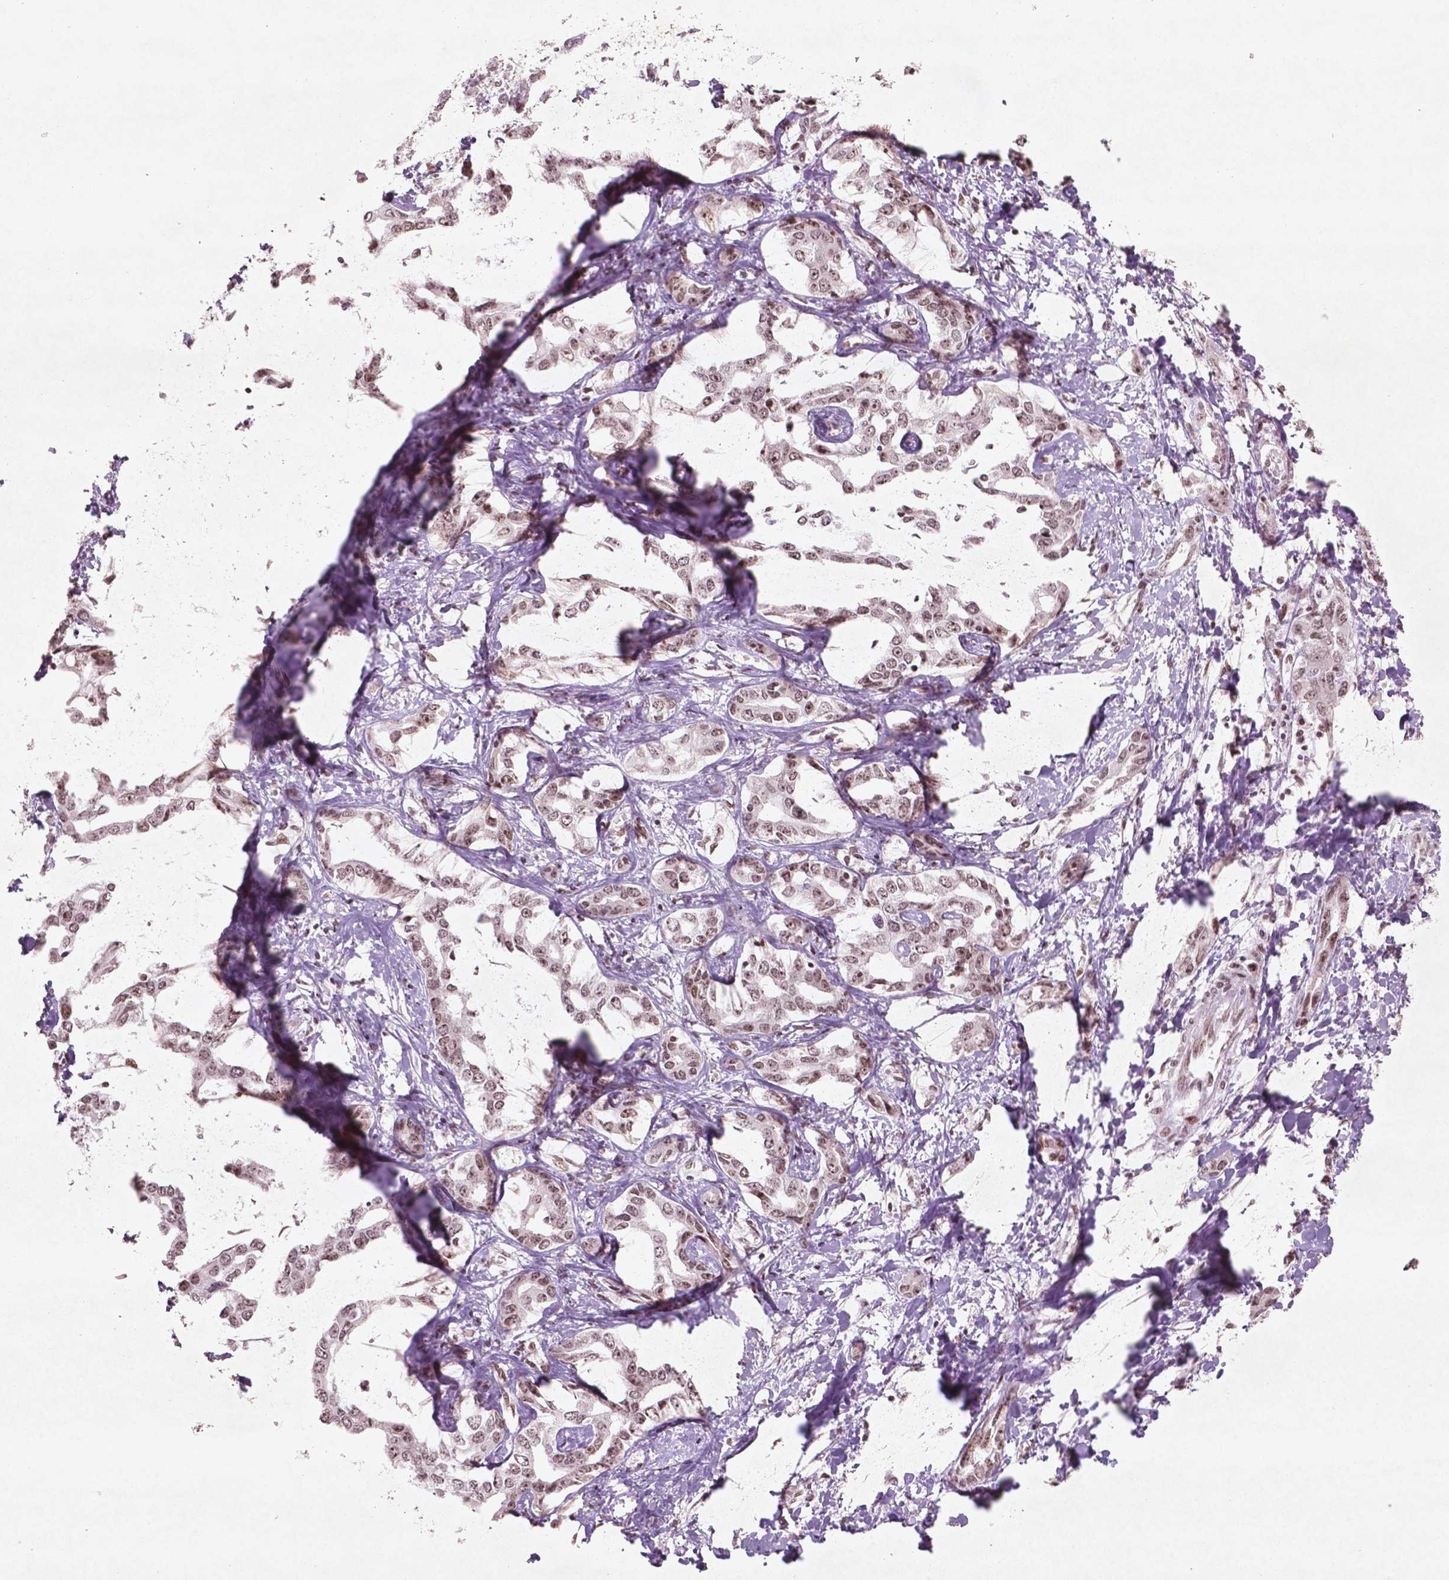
{"staining": {"intensity": "moderate", "quantity": ">75%", "location": "nuclear"}, "tissue": "liver cancer", "cell_type": "Tumor cells", "image_type": "cancer", "snomed": [{"axis": "morphology", "description": "Cholangiocarcinoma"}, {"axis": "topography", "description": "Liver"}], "caption": "Moderate nuclear protein expression is appreciated in about >75% of tumor cells in liver cancer (cholangiocarcinoma).", "gene": "HMG20B", "patient": {"sex": "male", "age": 59}}